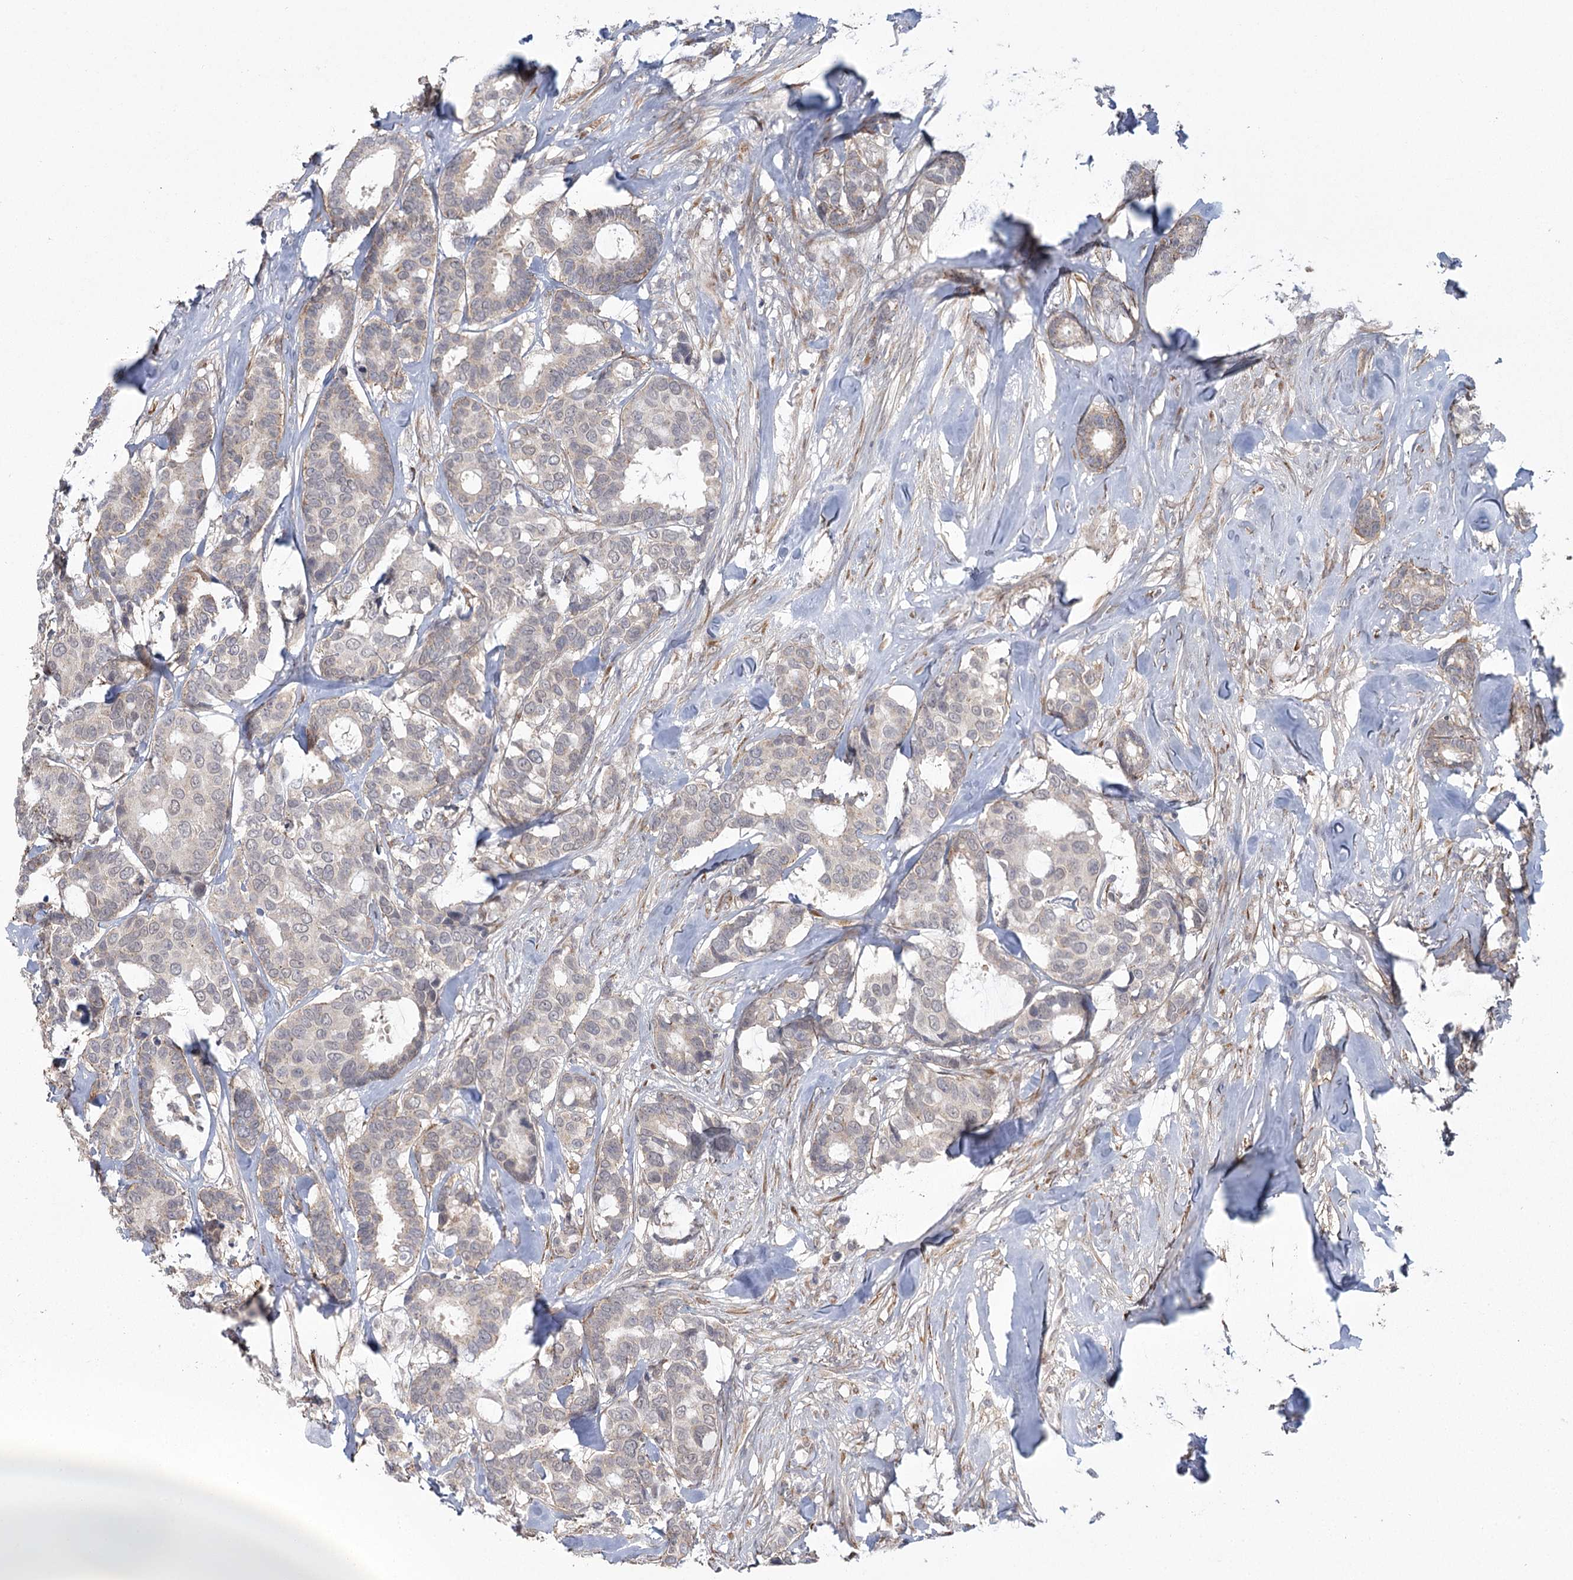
{"staining": {"intensity": "negative", "quantity": "none", "location": "none"}, "tissue": "breast cancer", "cell_type": "Tumor cells", "image_type": "cancer", "snomed": [{"axis": "morphology", "description": "Duct carcinoma"}, {"axis": "topography", "description": "Breast"}], "caption": "This is an IHC photomicrograph of human intraductal carcinoma (breast). There is no expression in tumor cells.", "gene": "MED28", "patient": {"sex": "female", "age": 87}}